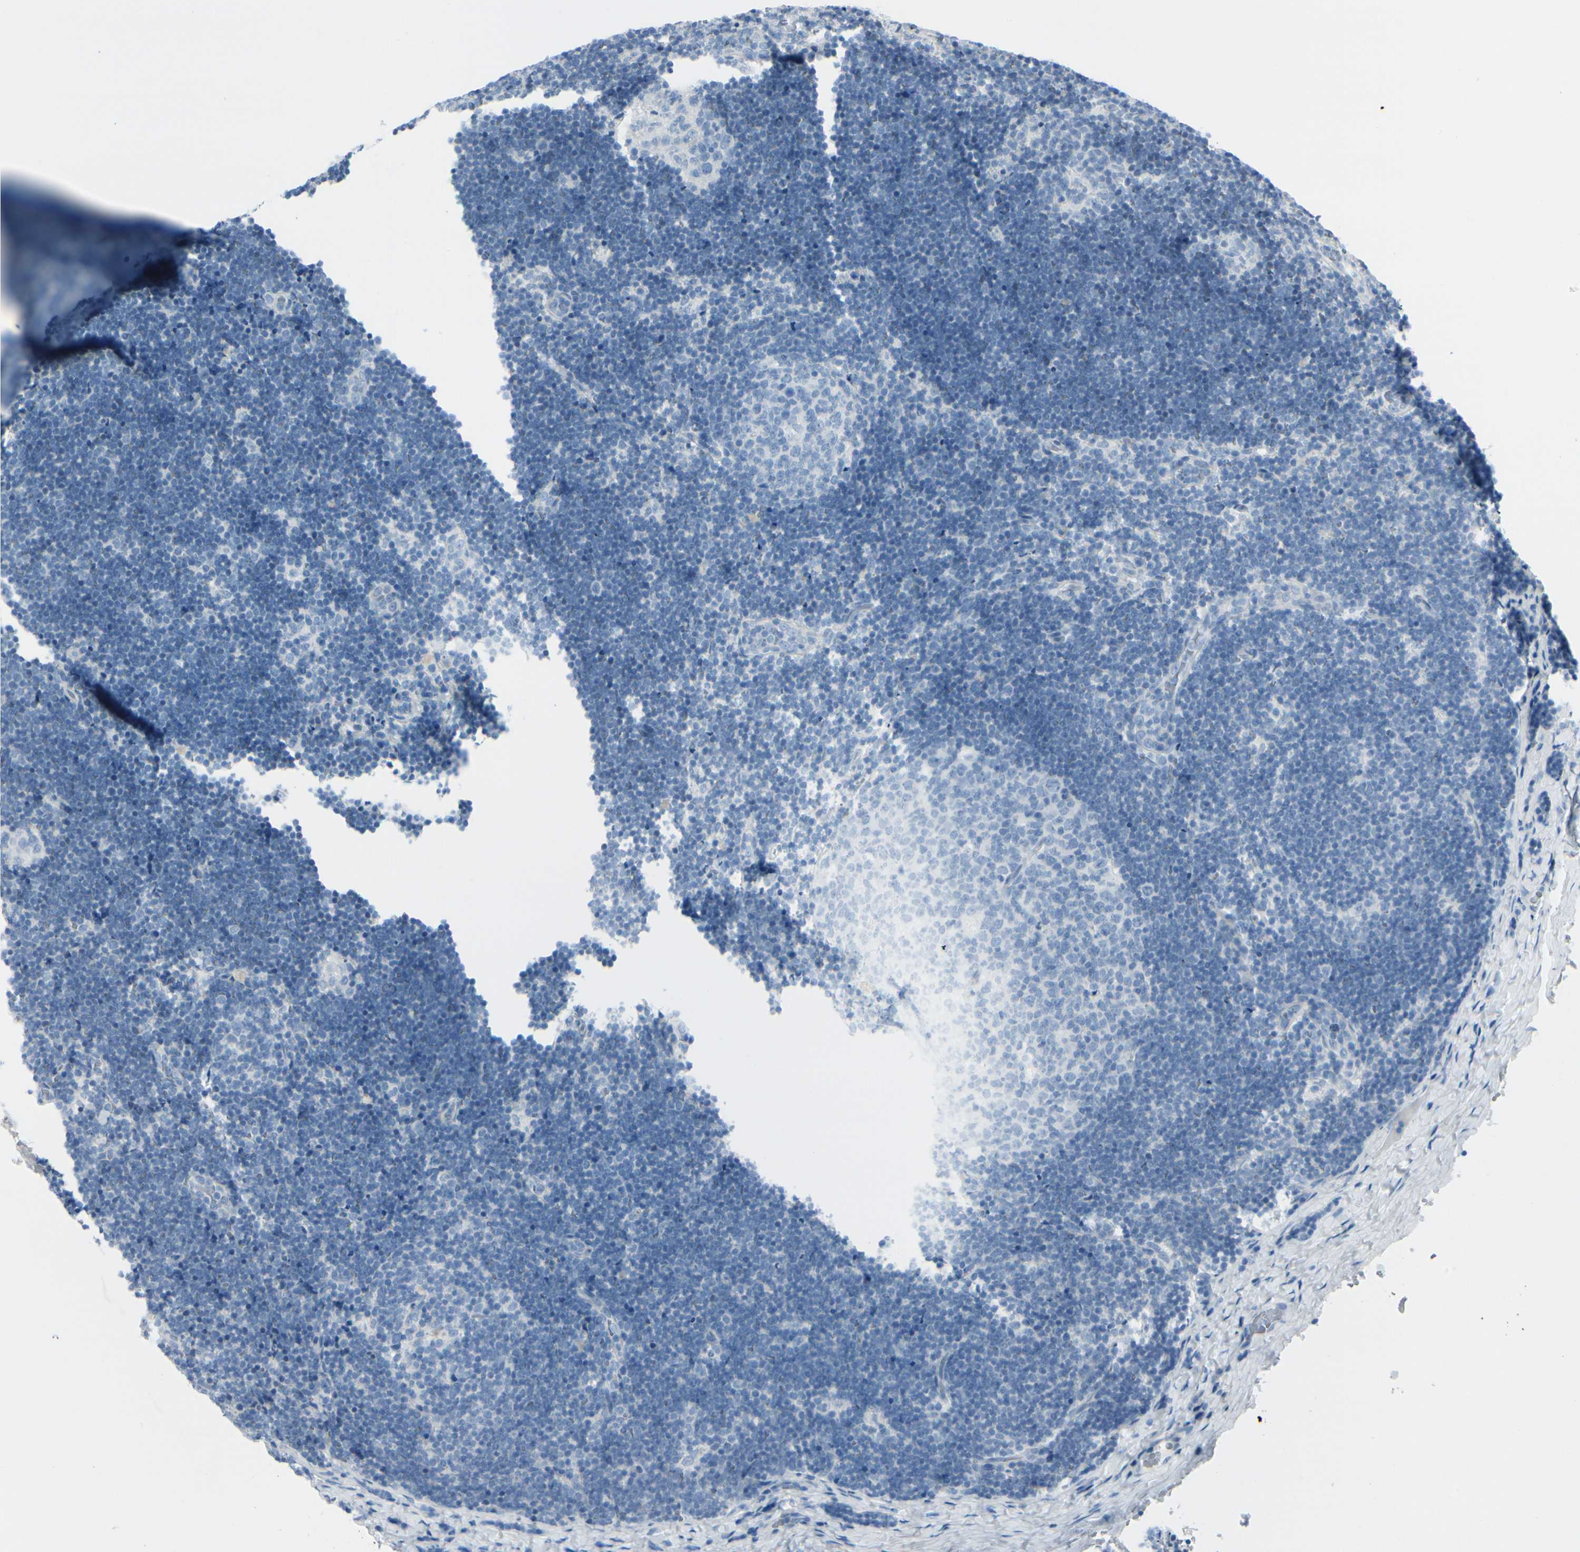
{"staining": {"intensity": "negative", "quantity": "none", "location": "none"}, "tissue": "lymph node", "cell_type": "Germinal center cells", "image_type": "normal", "snomed": [{"axis": "morphology", "description": "Normal tissue, NOS"}, {"axis": "topography", "description": "Lymph node"}], "caption": "Protein analysis of normal lymph node displays no significant staining in germinal center cells.", "gene": "CDHR5", "patient": {"sex": "female", "age": 14}}